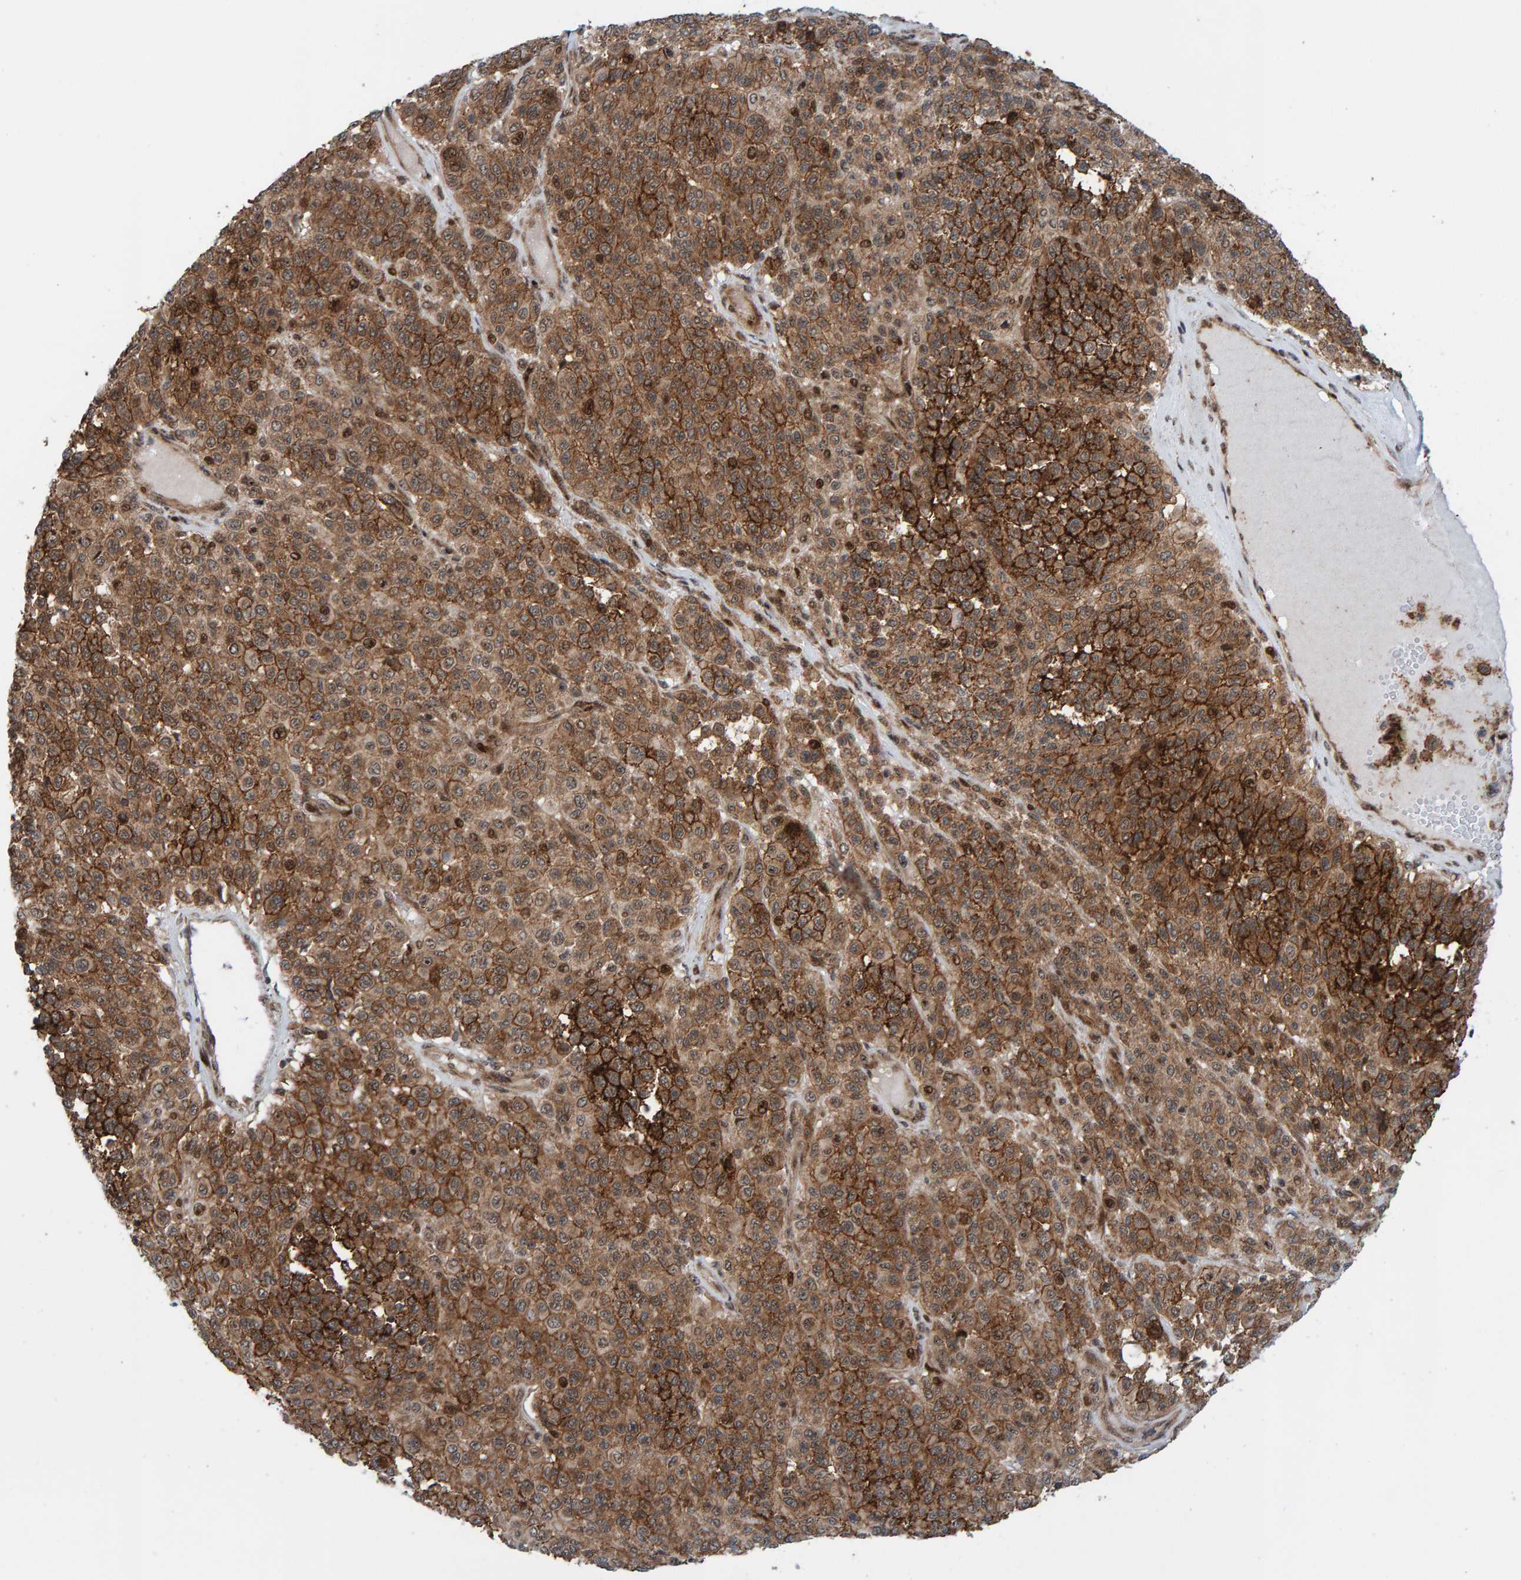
{"staining": {"intensity": "moderate", "quantity": ">75%", "location": "cytoplasmic/membranous"}, "tissue": "melanoma", "cell_type": "Tumor cells", "image_type": "cancer", "snomed": [{"axis": "morphology", "description": "Malignant melanoma, Metastatic site"}, {"axis": "topography", "description": "Pancreas"}], "caption": "Protein expression analysis of human melanoma reveals moderate cytoplasmic/membranous positivity in approximately >75% of tumor cells.", "gene": "ZNF366", "patient": {"sex": "female", "age": 30}}